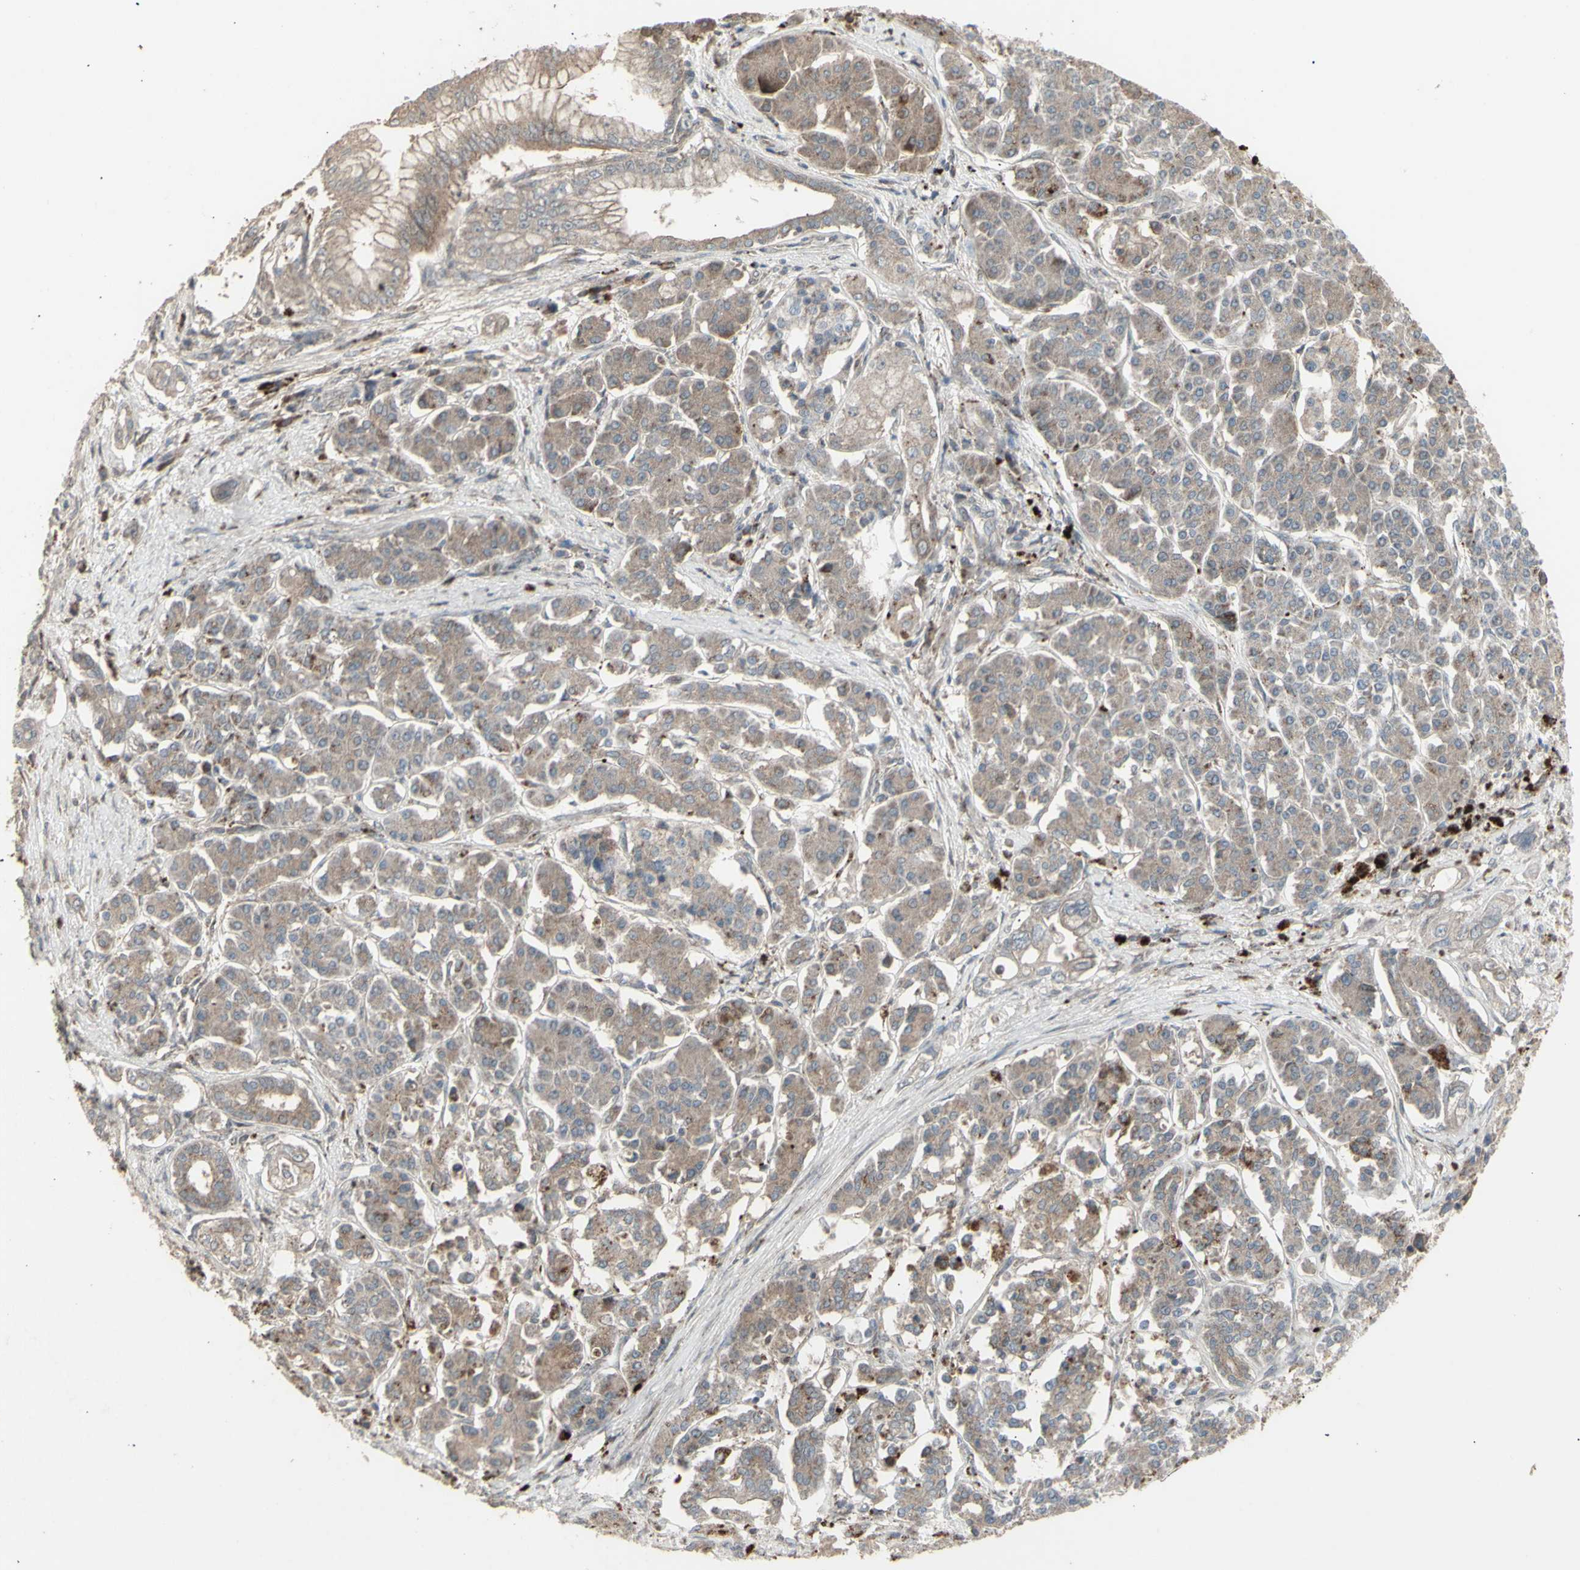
{"staining": {"intensity": "weak", "quantity": ">75%", "location": "cytoplasmic/membranous"}, "tissue": "pancreatic cancer", "cell_type": "Tumor cells", "image_type": "cancer", "snomed": [{"axis": "morphology", "description": "Normal tissue, NOS"}, {"axis": "topography", "description": "Pancreas"}], "caption": "Tumor cells display weak cytoplasmic/membranous expression in about >75% of cells in pancreatic cancer.", "gene": "RNASEL", "patient": {"sex": "male", "age": 42}}